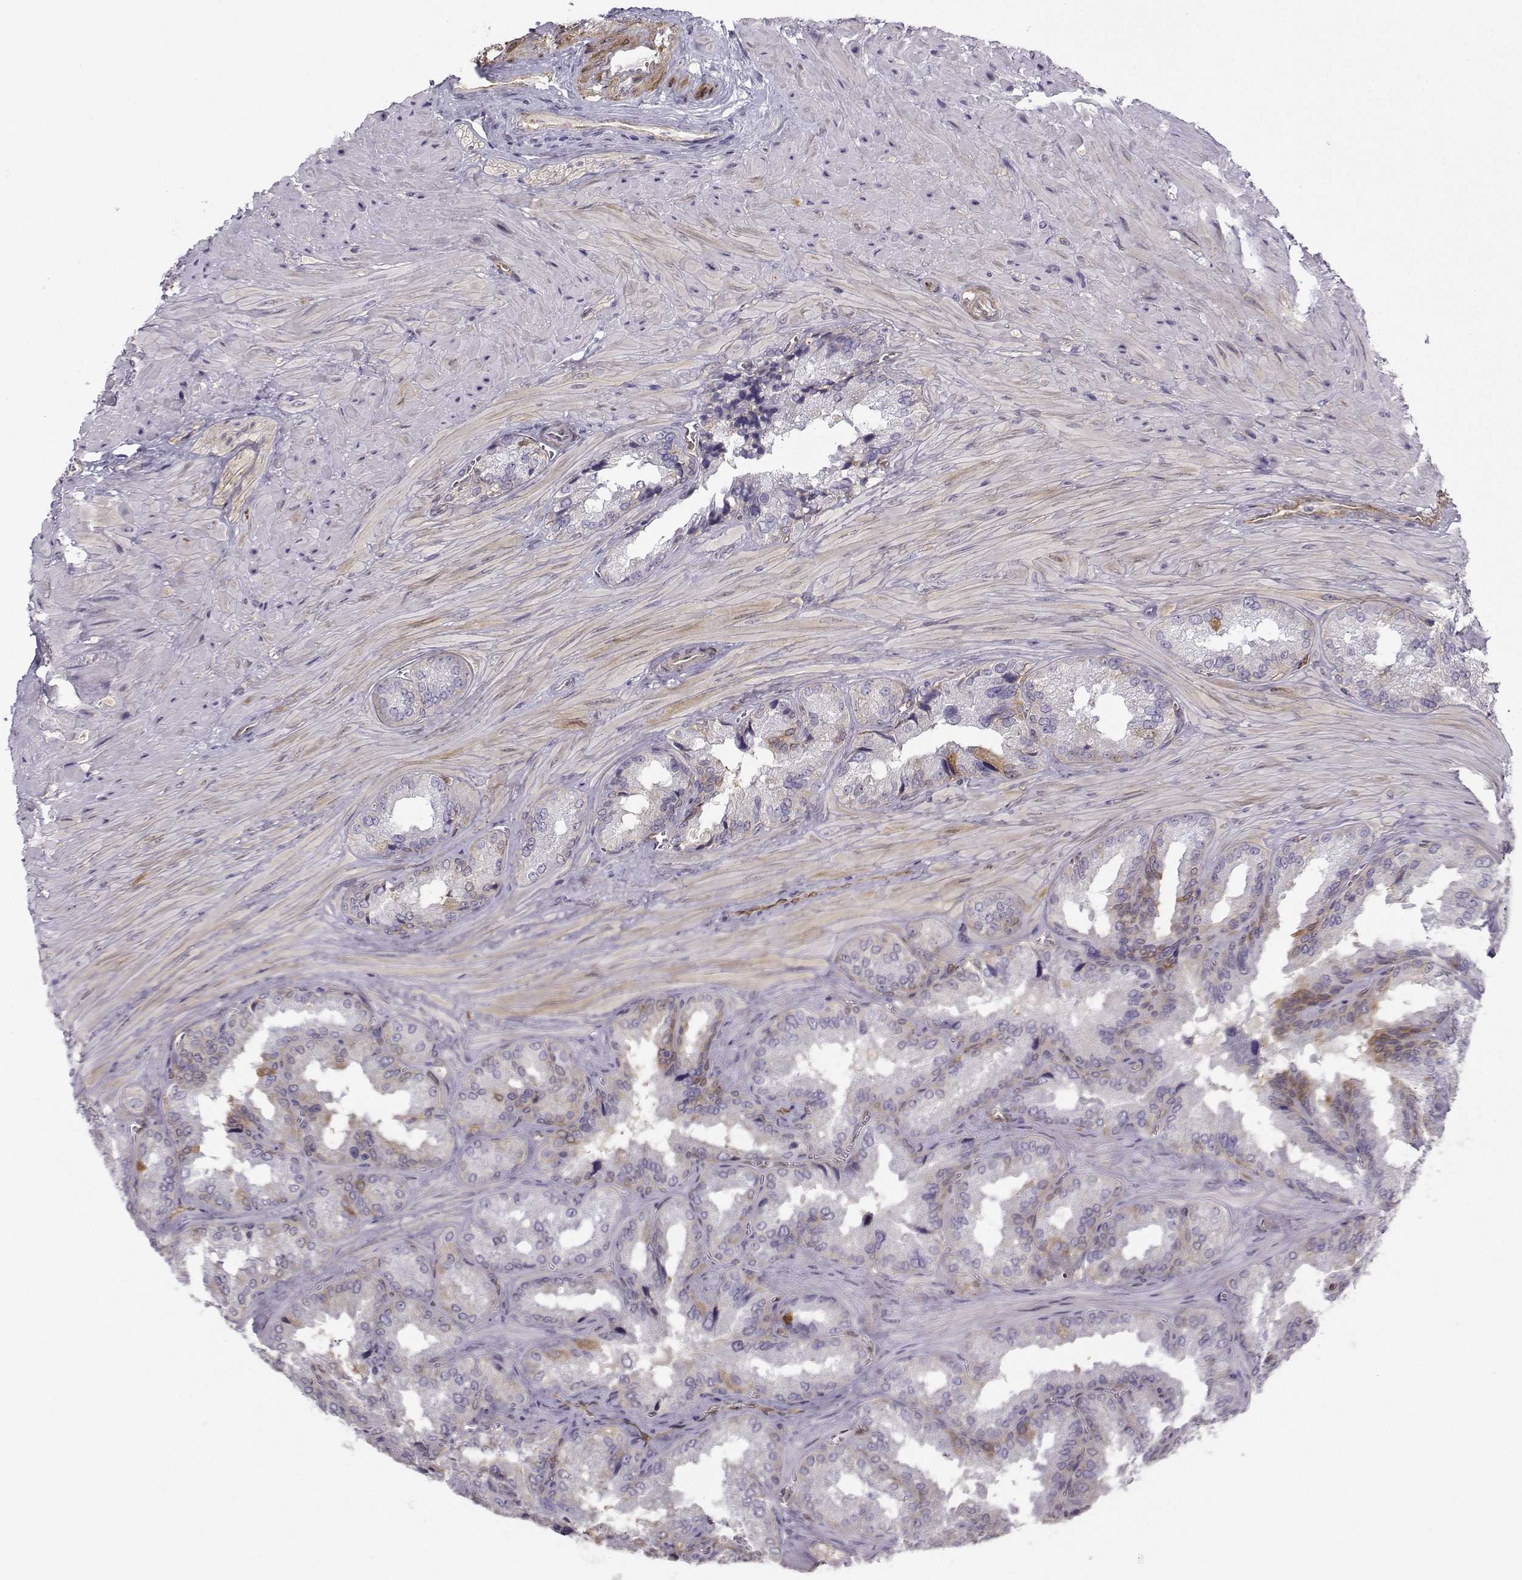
{"staining": {"intensity": "moderate", "quantity": "<25%", "location": "cytoplasmic/membranous"}, "tissue": "seminal vesicle", "cell_type": "Glandular cells", "image_type": "normal", "snomed": [{"axis": "morphology", "description": "Normal tissue, NOS"}, {"axis": "topography", "description": "Seminal veicle"}], "caption": "A micrograph showing moderate cytoplasmic/membranous positivity in about <25% of glandular cells in unremarkable seminal vesicle, as visualized by brown immunohistochemical staining.", "gene": "NQO1", "patient": {"sex": "male", "age": 37}}